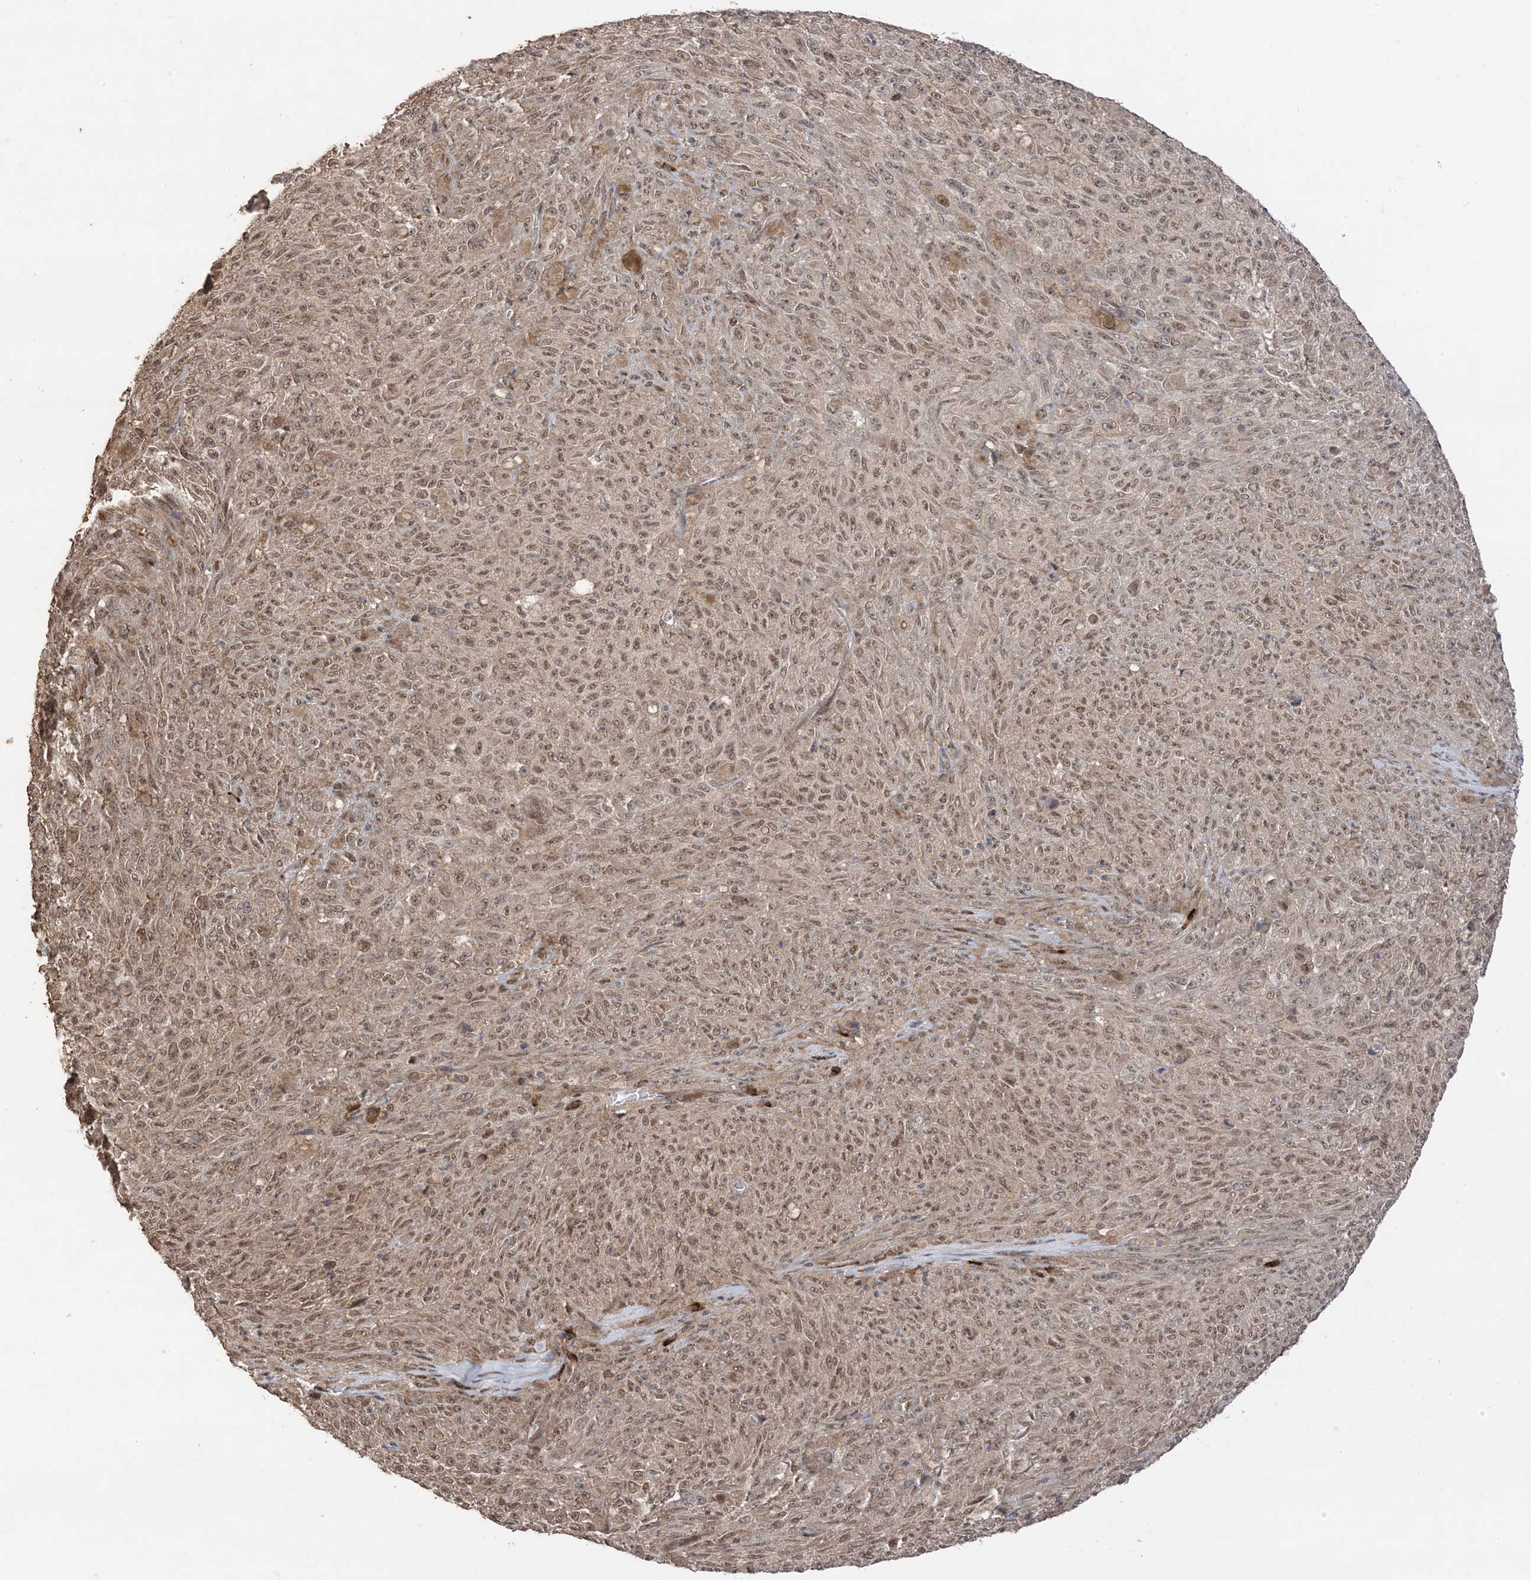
{"staining": {"intensity": "weak", "quantity": ">75%", "location": "cytoplasmic/membranous,nuclear"}, "tissue": "melanoma", "cell_type": "Tumor cells", "image_type": "cancer", "snomed": [{"axis": "morphology", "description": "Malignant melanoma, NOS"}, {"axis": "topography", "description": "Skin"}], "caption": "A histopathology image of melanoma stained for a protein shows weak cytoplasmic/membranous and nuclear brown staining in tumor cells. (DAB IHC with brightfield microscopy, high magnification).", "gene": "UBE2E2", "patient": {"sex": "female", "age": 82}}